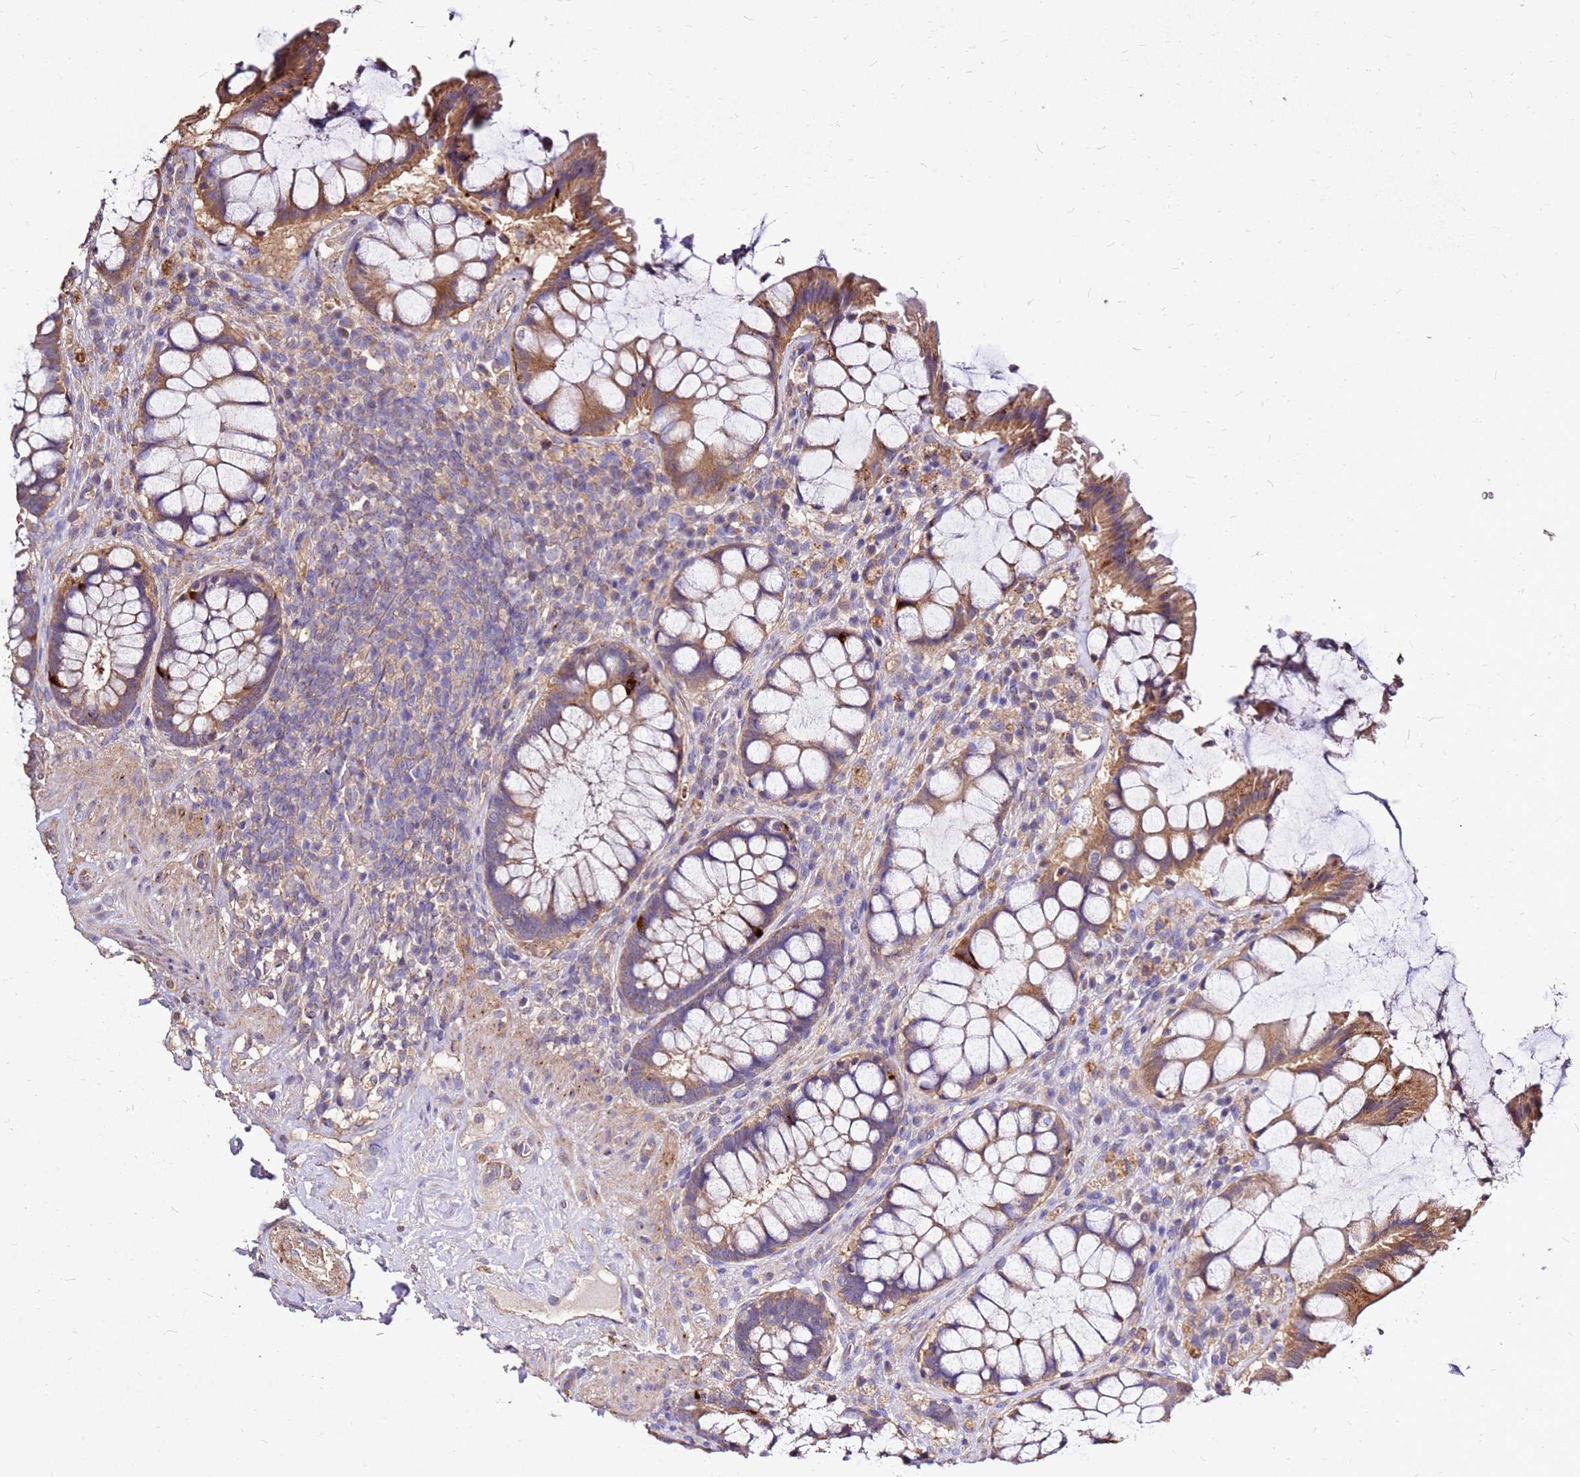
{"staining": {"intensity": "moderate", "quantity": "25%-75%", "location": "cytoplasmic/membranous"}, "tissue": "rectum", "cell_type": "Glandular cells", "image_type": "normal", "snomed": [{"axis": "morphology", "description": "Normal tissue, NOS"}, {"axis": "topography", "description": "Rectum"}], "caption": "DAB immunohistochemical staining of benign rectum exhibits moderate cytoplasmic/membranous protein expression in approximately 25%-75% of glandular cells.", "gene": "EXD3", "patient": {"sex": "female", "age": 58}}